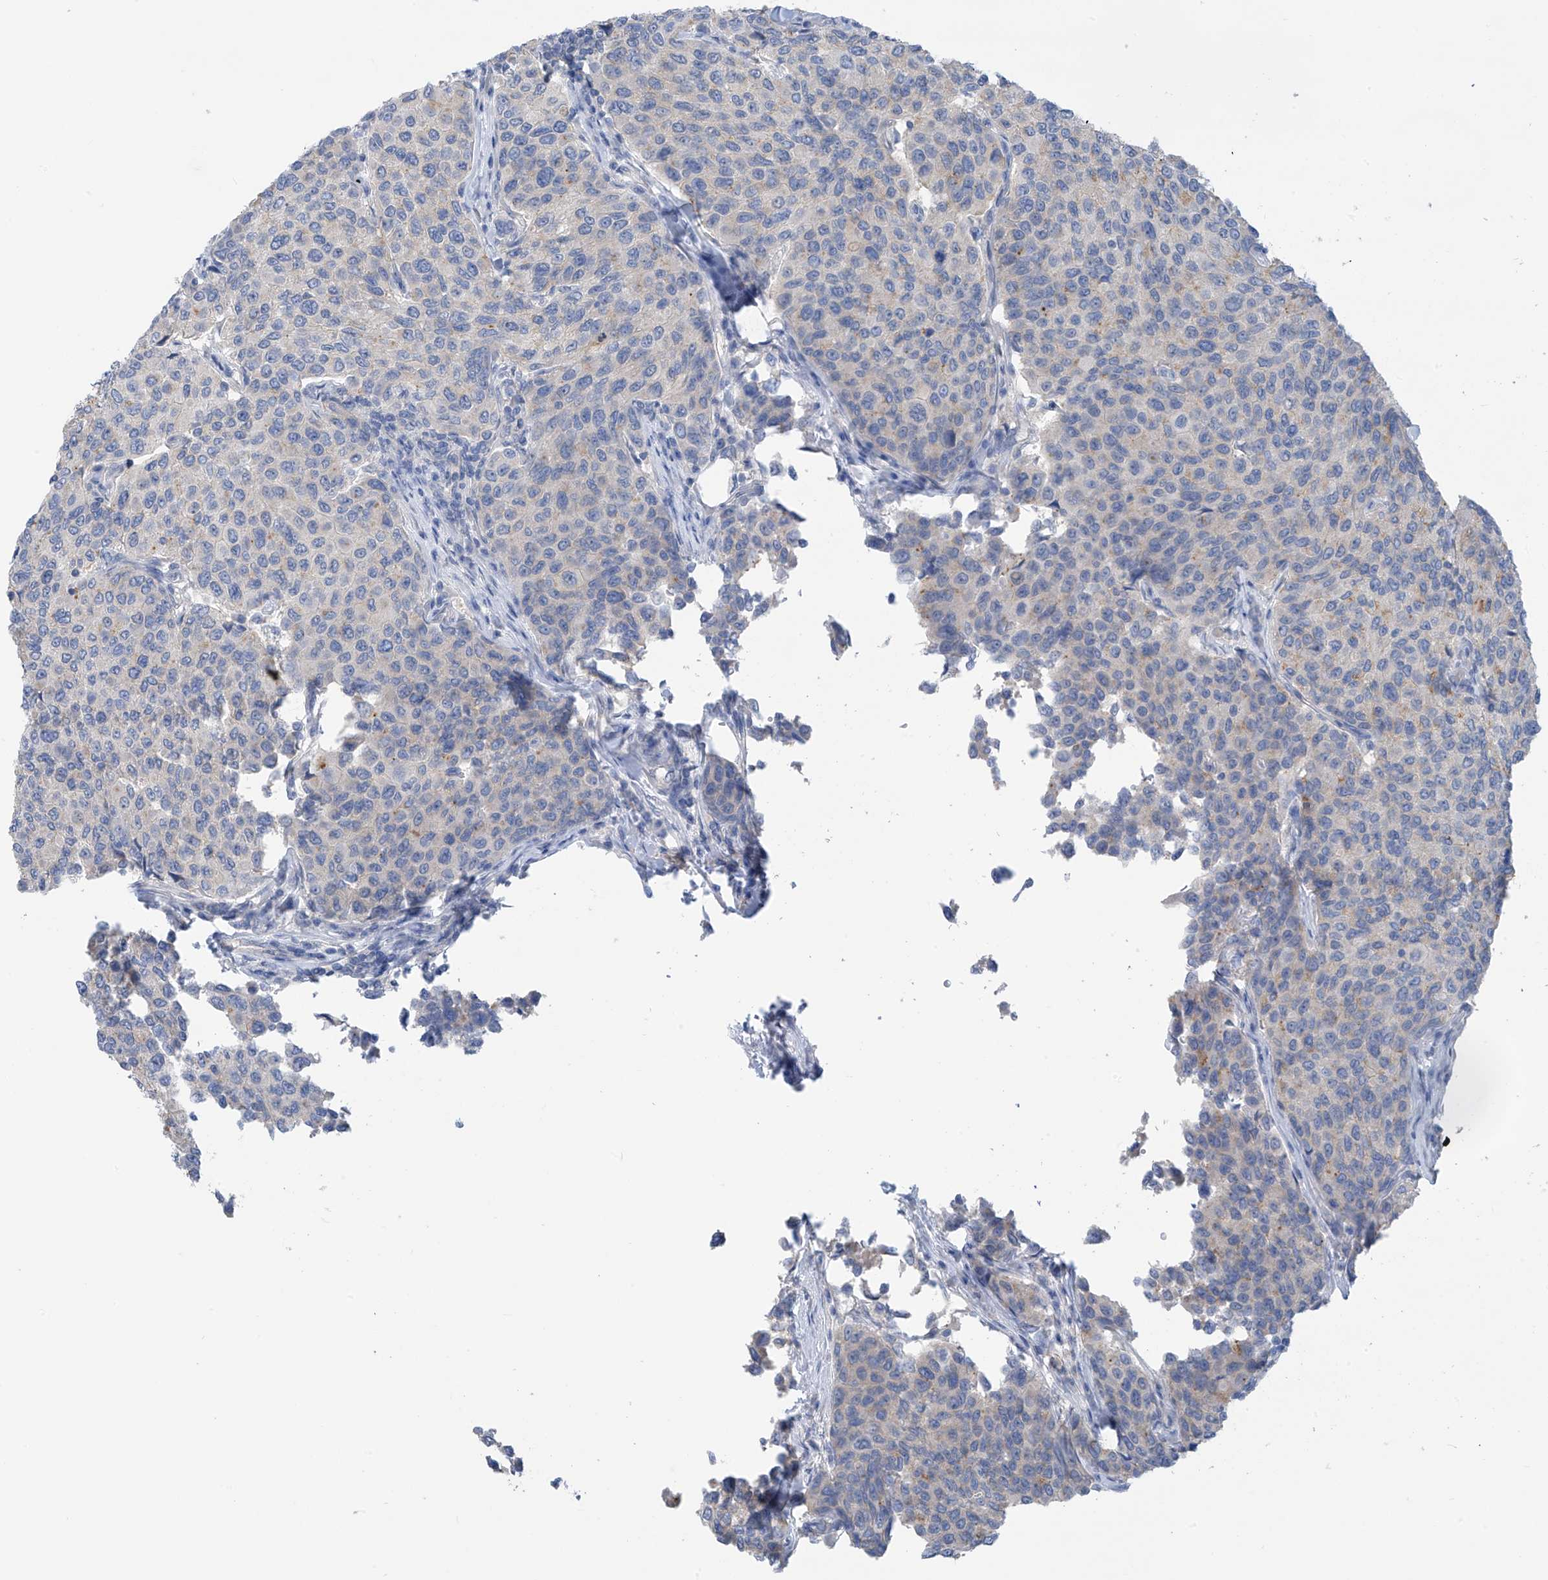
{"staining": {"intensity": "weak", "quantity": "<25%", "location": "cytoplasmic/membranous"}, "tissue": "breast cancer", "cell_type": "Tumor cells", "image_type": "cancer", "snomed": [{"axis": "morphology", "description": "Duct carcinoma"}, {"axis": "topography", "description": "Breast"}], "caption": "A high-resolution micrograph shows immunohistochemistry (IHC) staining of breast cancer (infiltrating ductal carcinoma), which reveals no significant staining in tumor cells.", "gene": "PHACTR4", "patient": {"sex": "female", "age": 55}}